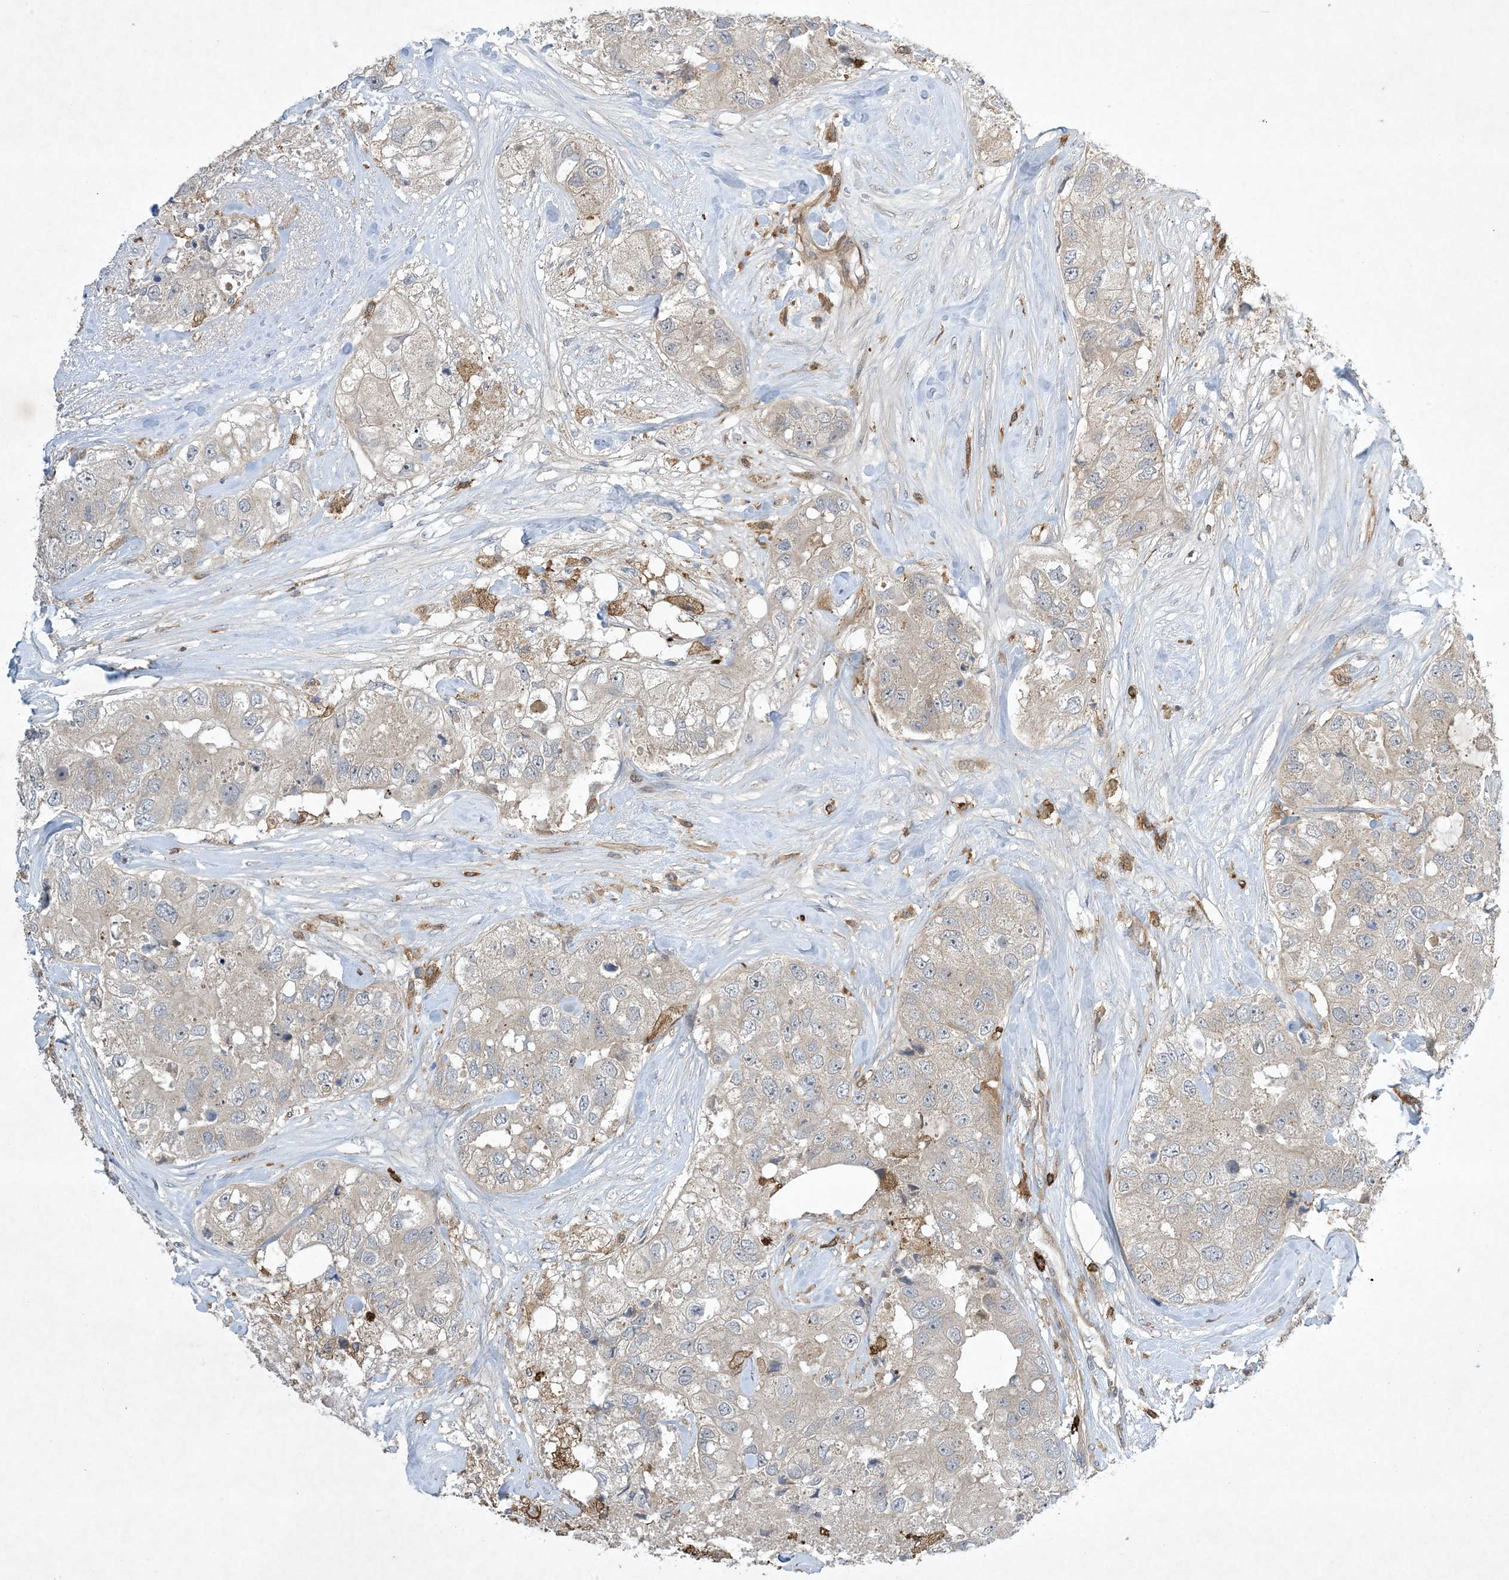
{"staining": {"intensity": "negative", "quantity": "none", "location": "none"}, "tissue": "breast cancer", "cell_type": "Tumor cells", "image_type": "cancer", "snomed": [{"axis": "morphology", "description": "Duct carcinoma"}, {"axis": "topography", "description": "Breast"}], "caption": "Immunohistochemistry of human infiltrating ductal carcinoma (breast) shows no positivity in tumor cells.", "gene": "AK9", "patient": {"sex": "female", "age": 62}}